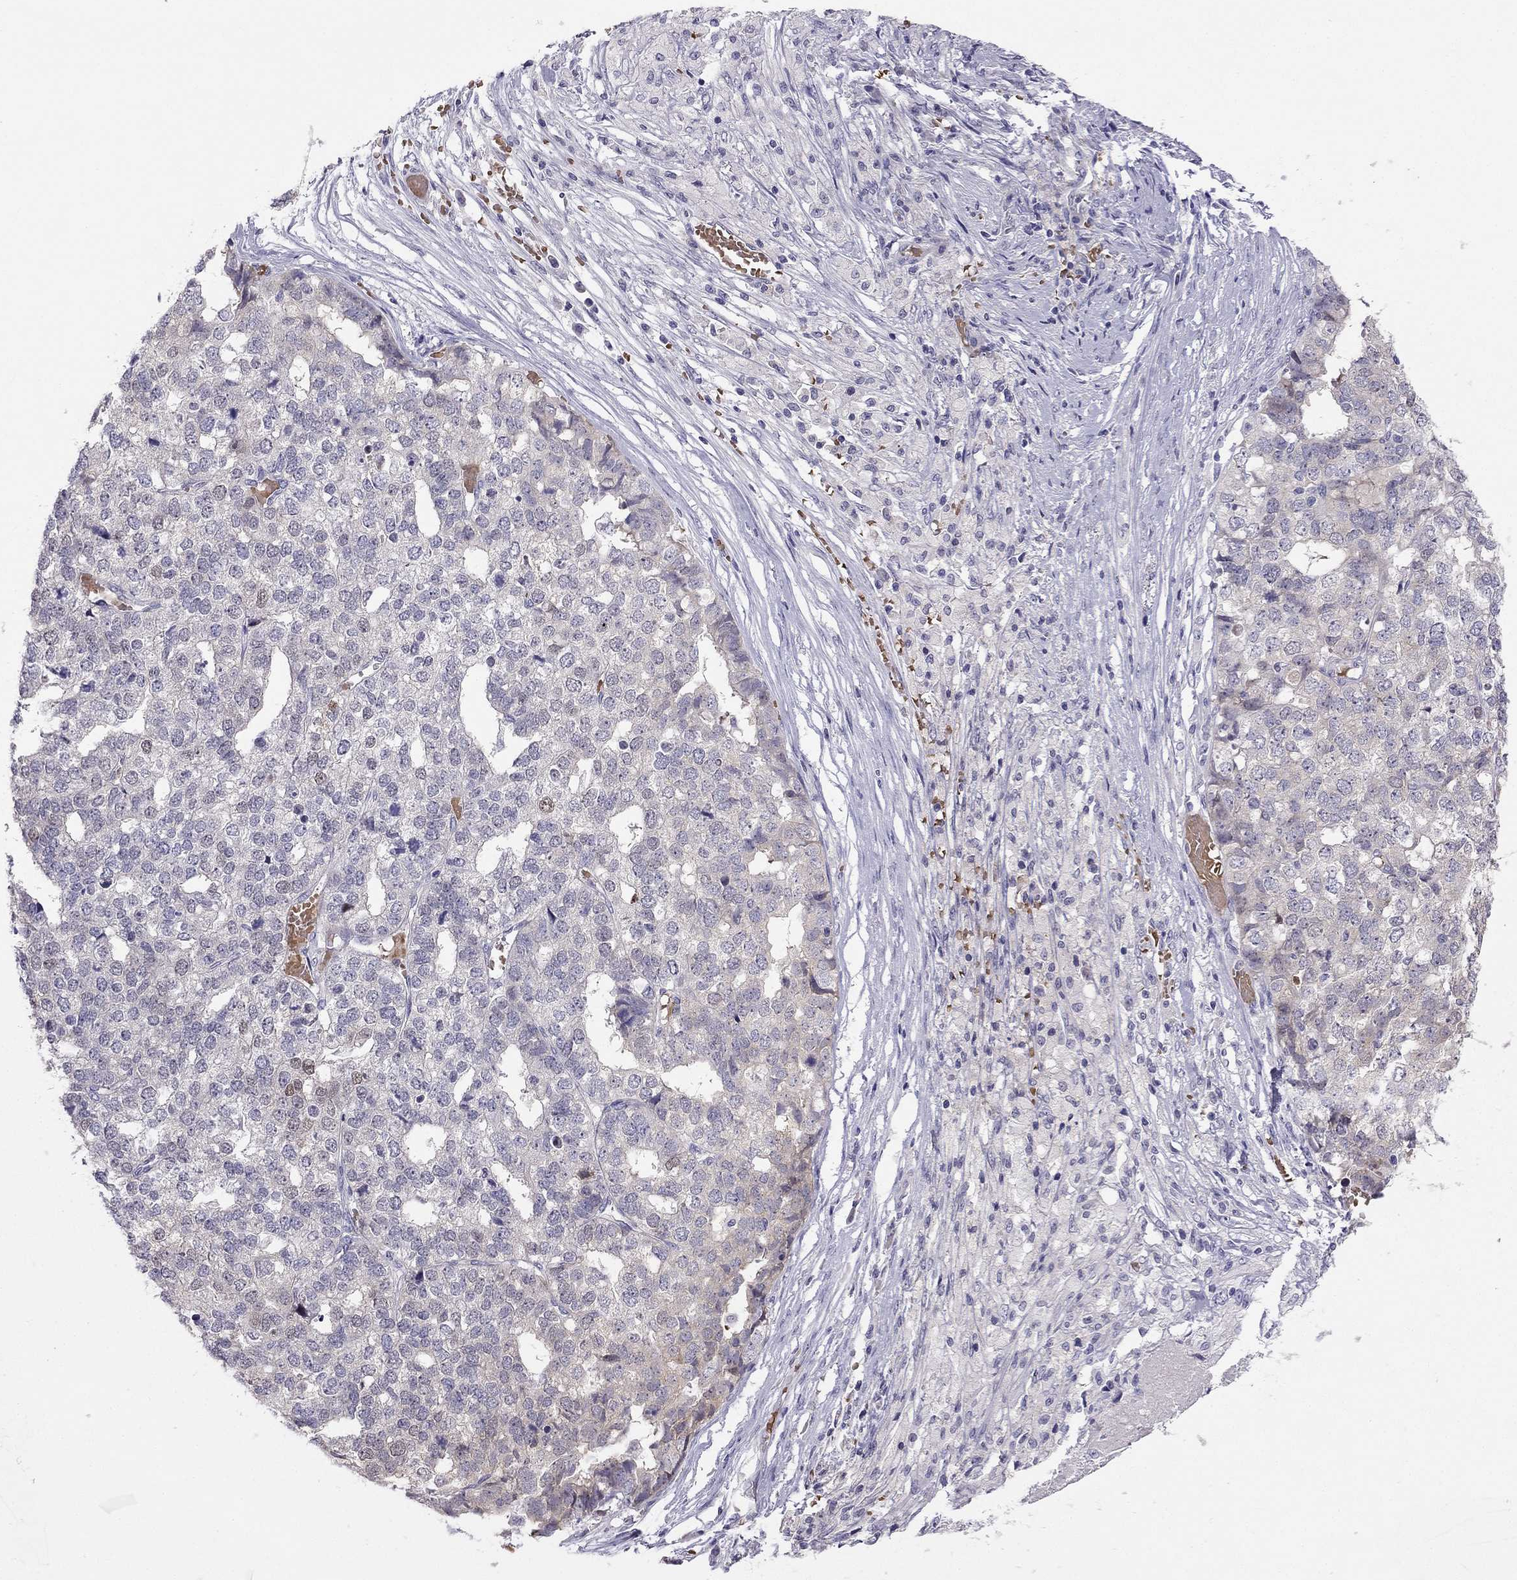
{"staining": {"intensity": "moderate", "quantity": "<25%", "location": "nuclear"}, "tissue": "stomach cancer", "cell_type": "Tumor cells", "image_type": "cancer", "snomed": [{"axis": "morphology", "description": "Adenocarcinoma, NOS"}, {"axis": "topography", "description": "Stomach"}], "caption": "Tumor cells demonstrate low levels of moderate nuclear staining in about <25% of cells in stomach cancer. (DAB (3,3'-diaminobenzidine) = brown stain, brightfield microscopy at high magnification).", "gene": "RSPH14", "patient": {"sex": "male", "age": 69}}